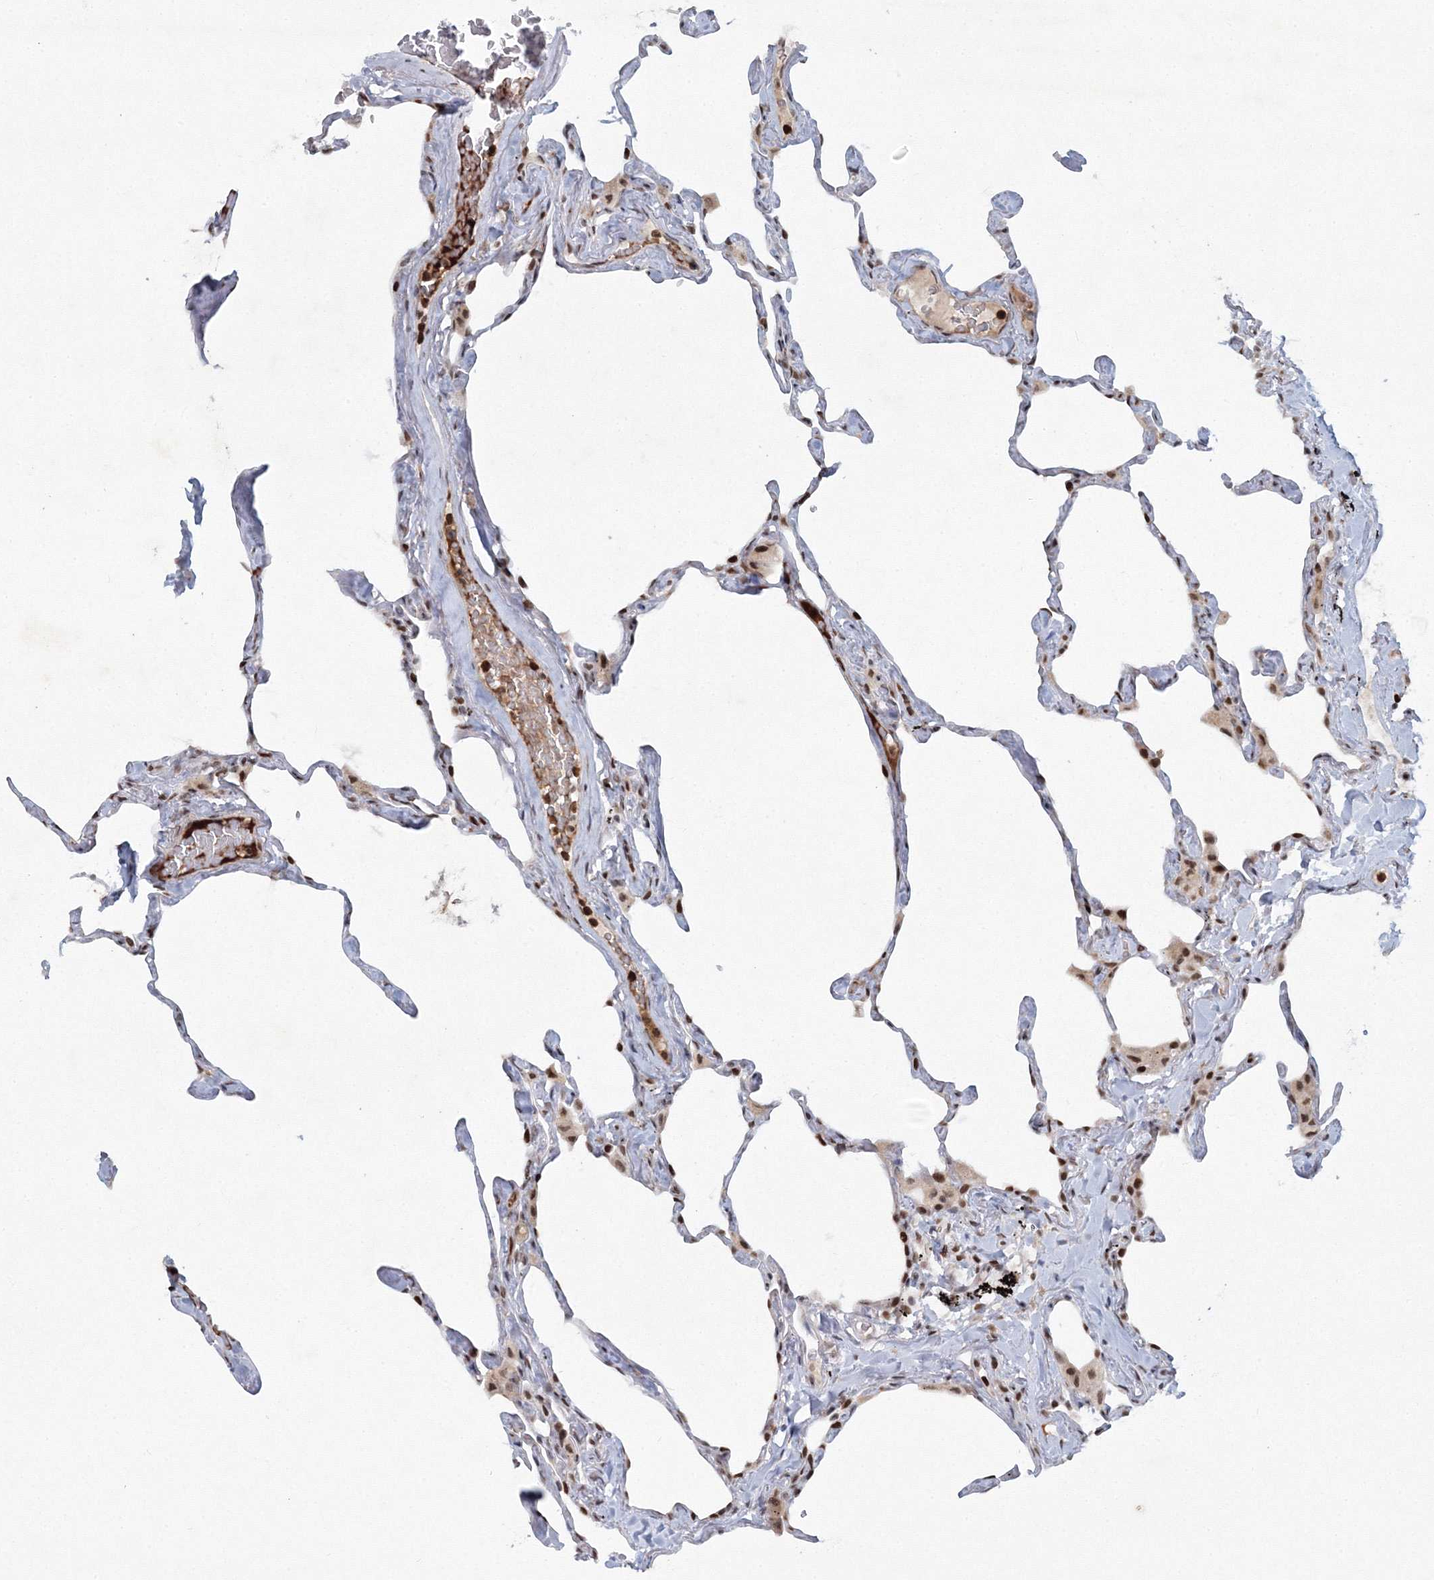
{"staining": {"intensity": "moderate", "quantity": ">75%", "location": "nuclear"}, "tissue": "lung", "cell_type": "Alveolar cells", "image_type": "normal", "snomed": [{"axis": "morphology", "description": "Normal tissue, NOS"}, {"axis": "topography", "description": "Lung"}], "caption": "This histopathology image displays immunohistochemistry staining of unremarkable lung, with medium moderate nuclear positivity in about >75% of alveolar cells.", "gene": "C3orf33", "patient": {"sex": "male", "age": 65}}